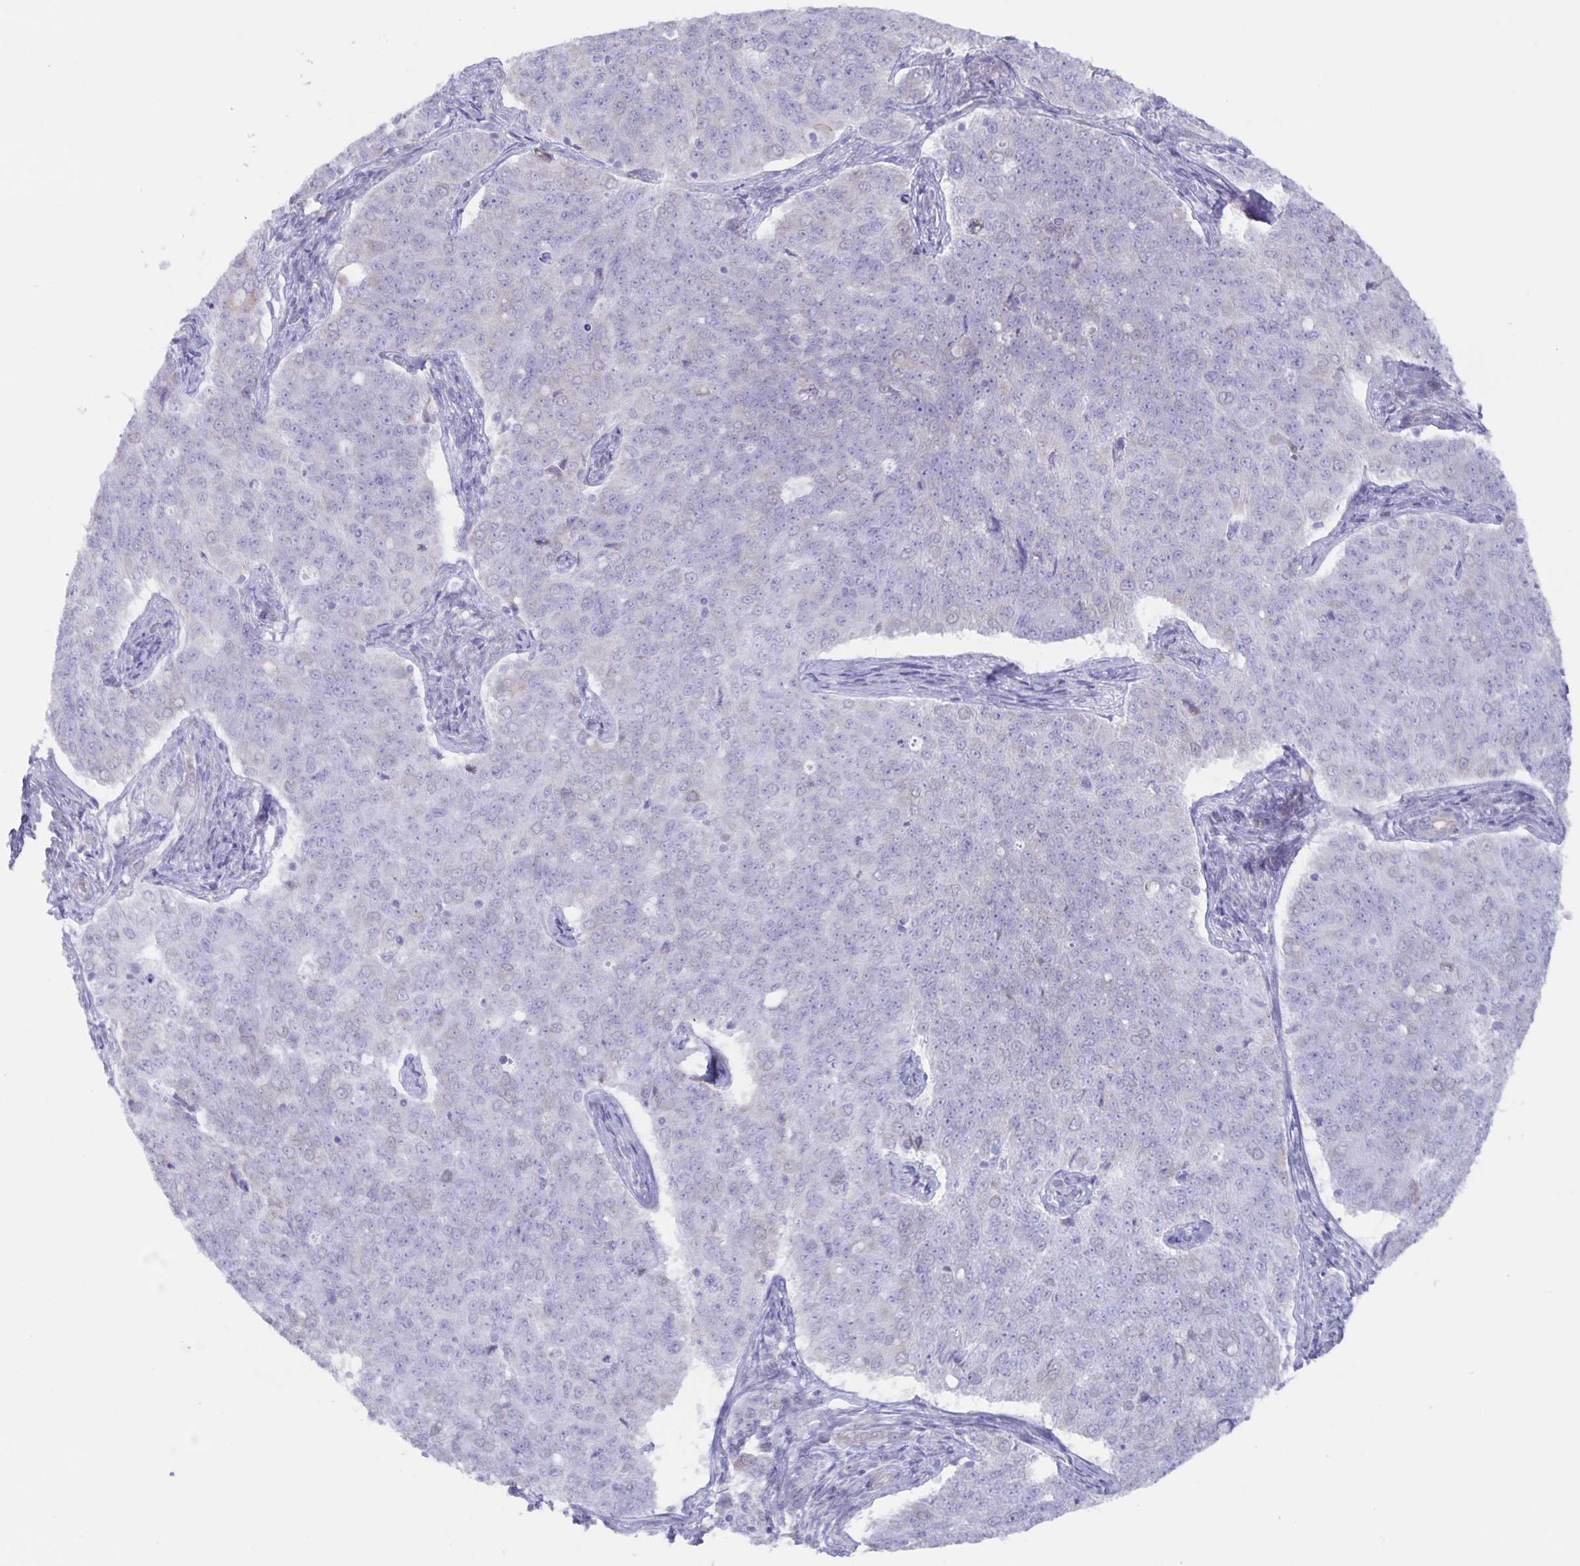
{"staining": {"intensity": "negative", "quantity": "none", "location": "none"}, "tissue": "endometrial cancer", "cell_type": "Tumor cells", "image_type": "cancer", "snomed": [{"axis": "morphology", "description": "Adenocarcinoma, NOS"}, {"axis": "topography", "description": "Endometrium"}], "caption": "A high-resolution histopathology image shows IHC staining of endometrial cancer, which reveals no significant staining in tumor cells.", "gene": "AQP4", "patient": {"sex": "female", "age": 43}}